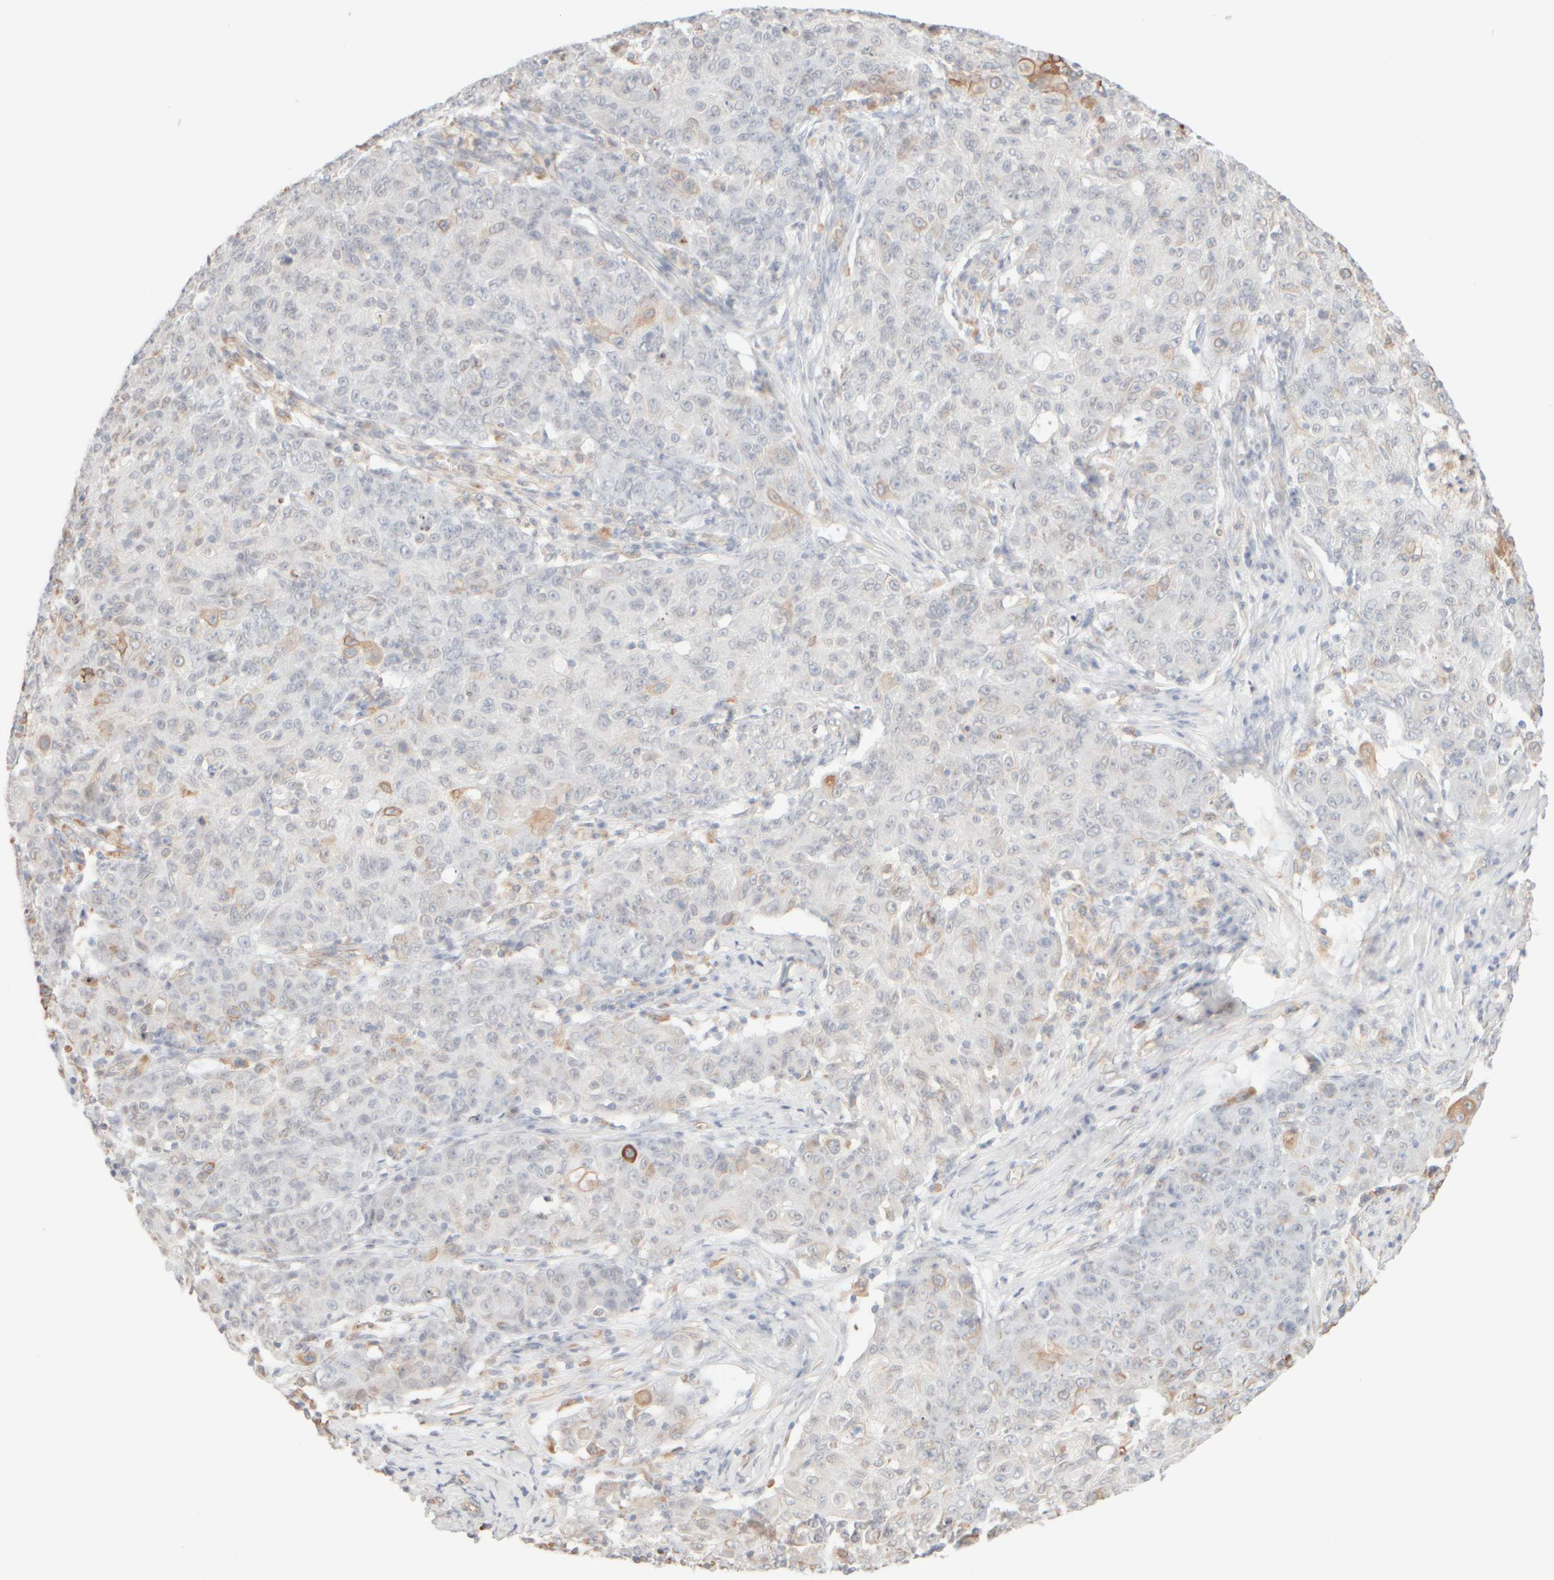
{"staining": {"intensity": "weak", "quantity": "<25%", "location": "cytoplasmic/membranous"}, "tissue": "ovarian cancer", "cell_type": "Tumor cells", "image_type": "cancer", "snomed": [{"axis": "morphology", "description": "Carcinoma, endometroid"}, {"axis": "topography", "description": "Ovary"}], "caption": "The image displays no significant positivity in tumor cells of ovarian cancer.", "gene": "KRT15", "patient": {"sex": "female", "age": 42}}